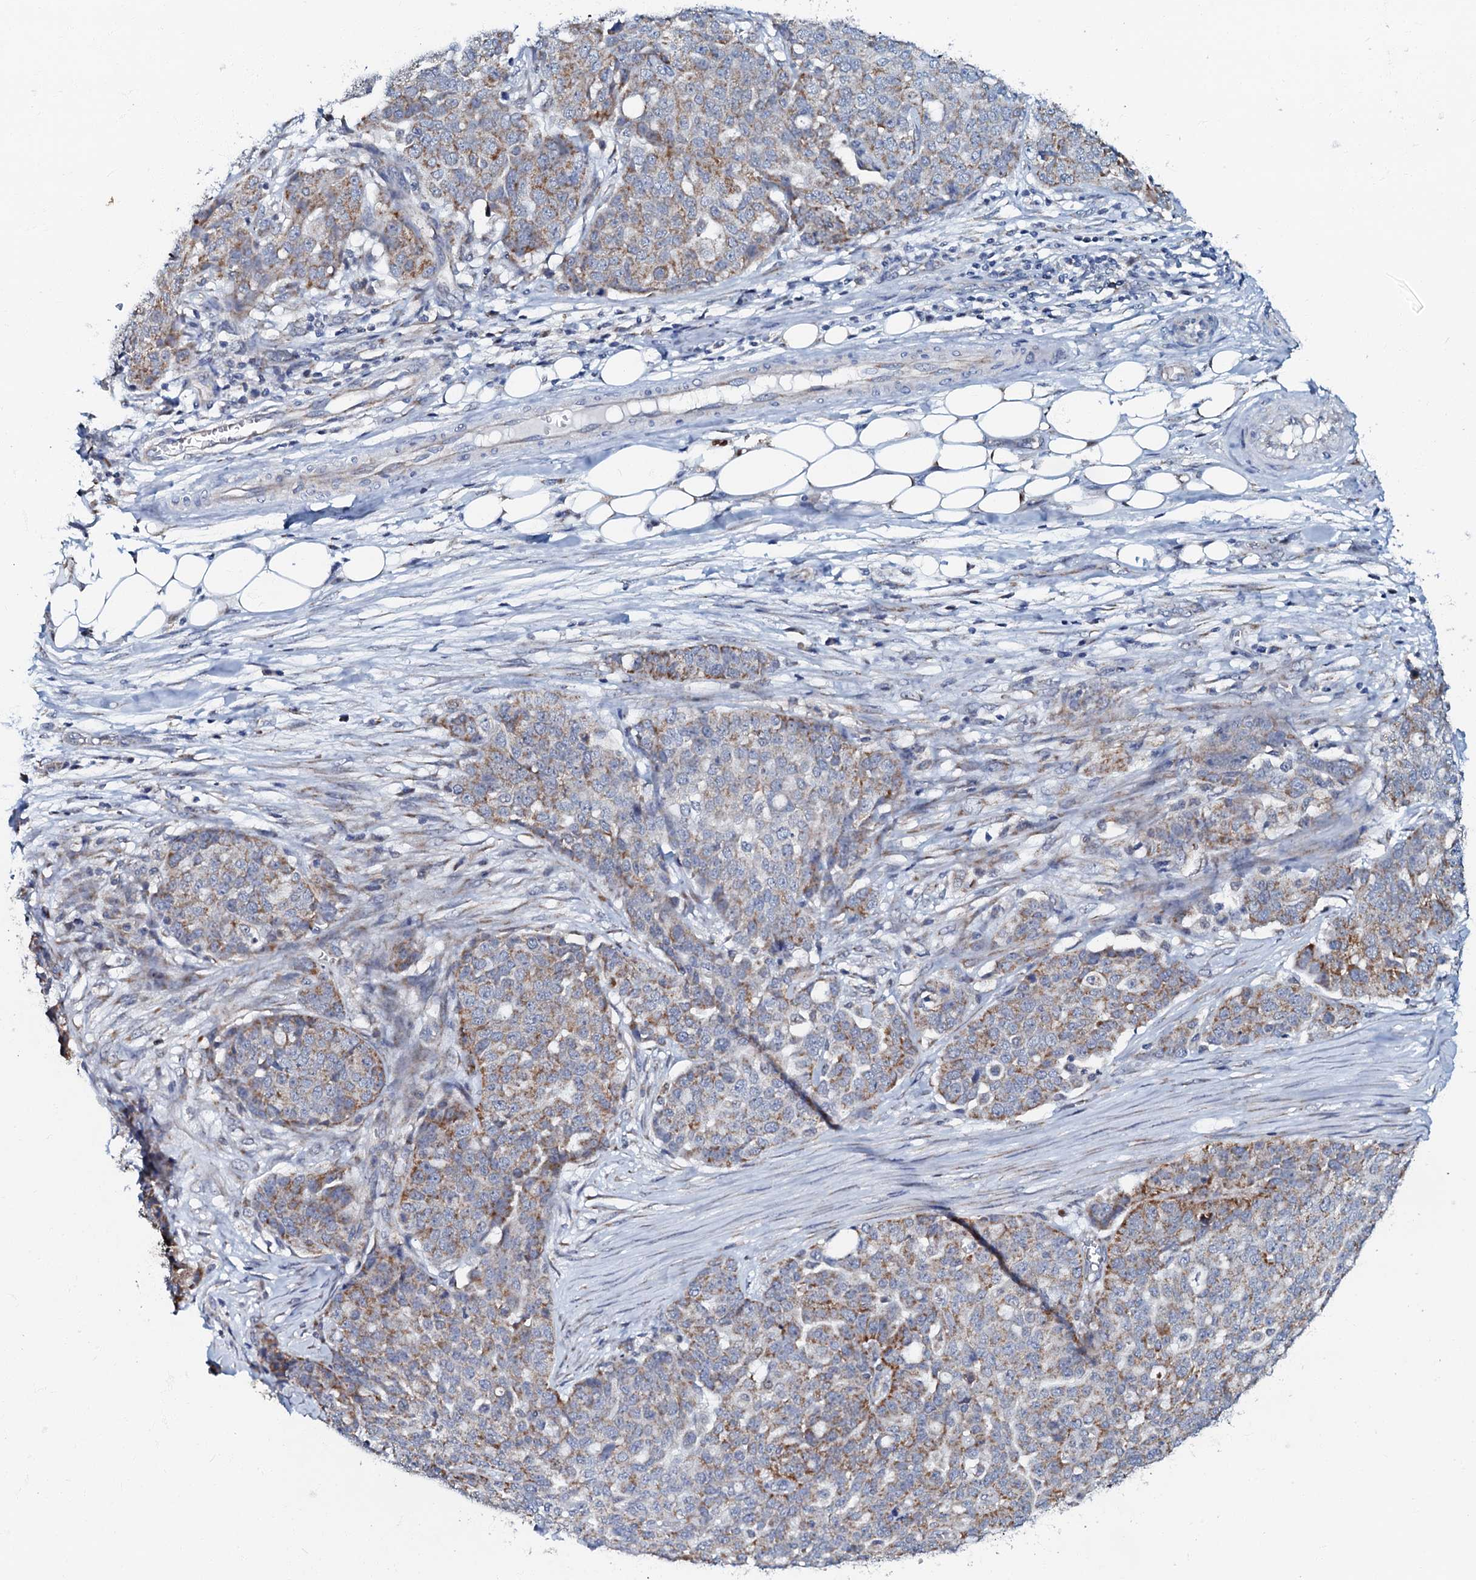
{"staining": {"intensity": "moderate", "quantity": "25%-75%", "location": "cytoplasmic/membranous"}, "tissue": "ovarian cancer", "cell_type": "Tumor cells", "image_type": "cancer", "snomed": [{"axis": "morphology", "description": "Cystadenocarcinoma, serous, NOS"}, {"axis": "topography", "description": "Soft tissue"}, {"axis": "topography", "description": "Ovary"}], "caption": "A brown stain highlights moderate cytoplasmic/membranous positivity of a protein in ovarian cancer tumor cells.", "gene": "MRPL51", "patient": {"sex": "female", "age": 57}}